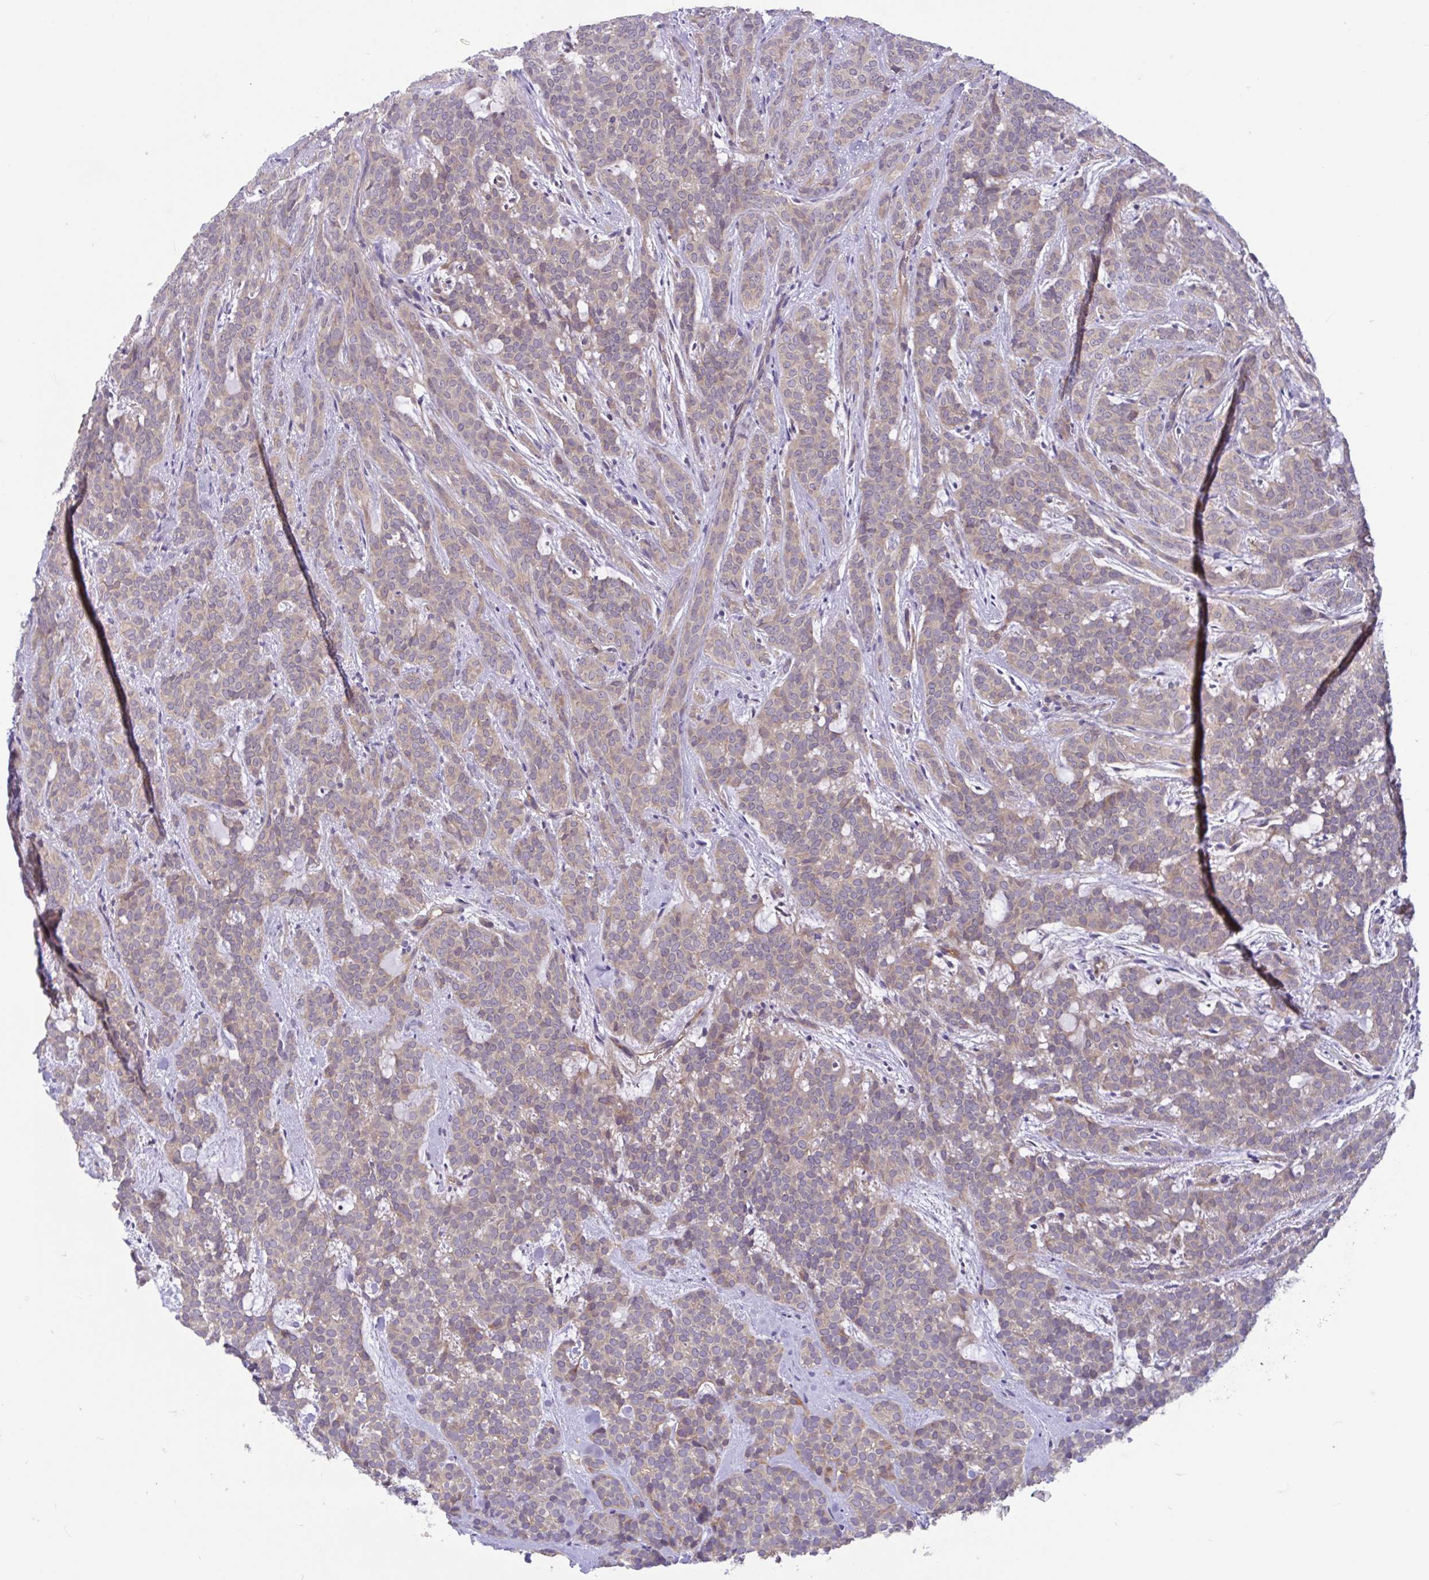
{"staining": {"intensity": "weak", "quantity": "25%-75%", "location": "cytoplasmic/membranous"}, "tissue": "head and neck cancer", "cell_type": "Tumor cells", "image_type": "cancer", "snomed": [{"axis": "morphology", "description": "Normal tissue, NOS"}, {"axis": "morphology", "description": "Adenocarcinoma, NOS"}, {"axis": "topography", "description": "Oral tissue"}, {"axis": "topography", "description": "Head-Neck"}], "caption": "This micrograph demonstrates immunohistochemistry staining of human head and neck adenocarcinoma, with low weak cytoplasmic/membranous staining in about 25%-75% of tumor cells.", "gene": "IST1", "patient": {"sex": "female", "age": 57}}